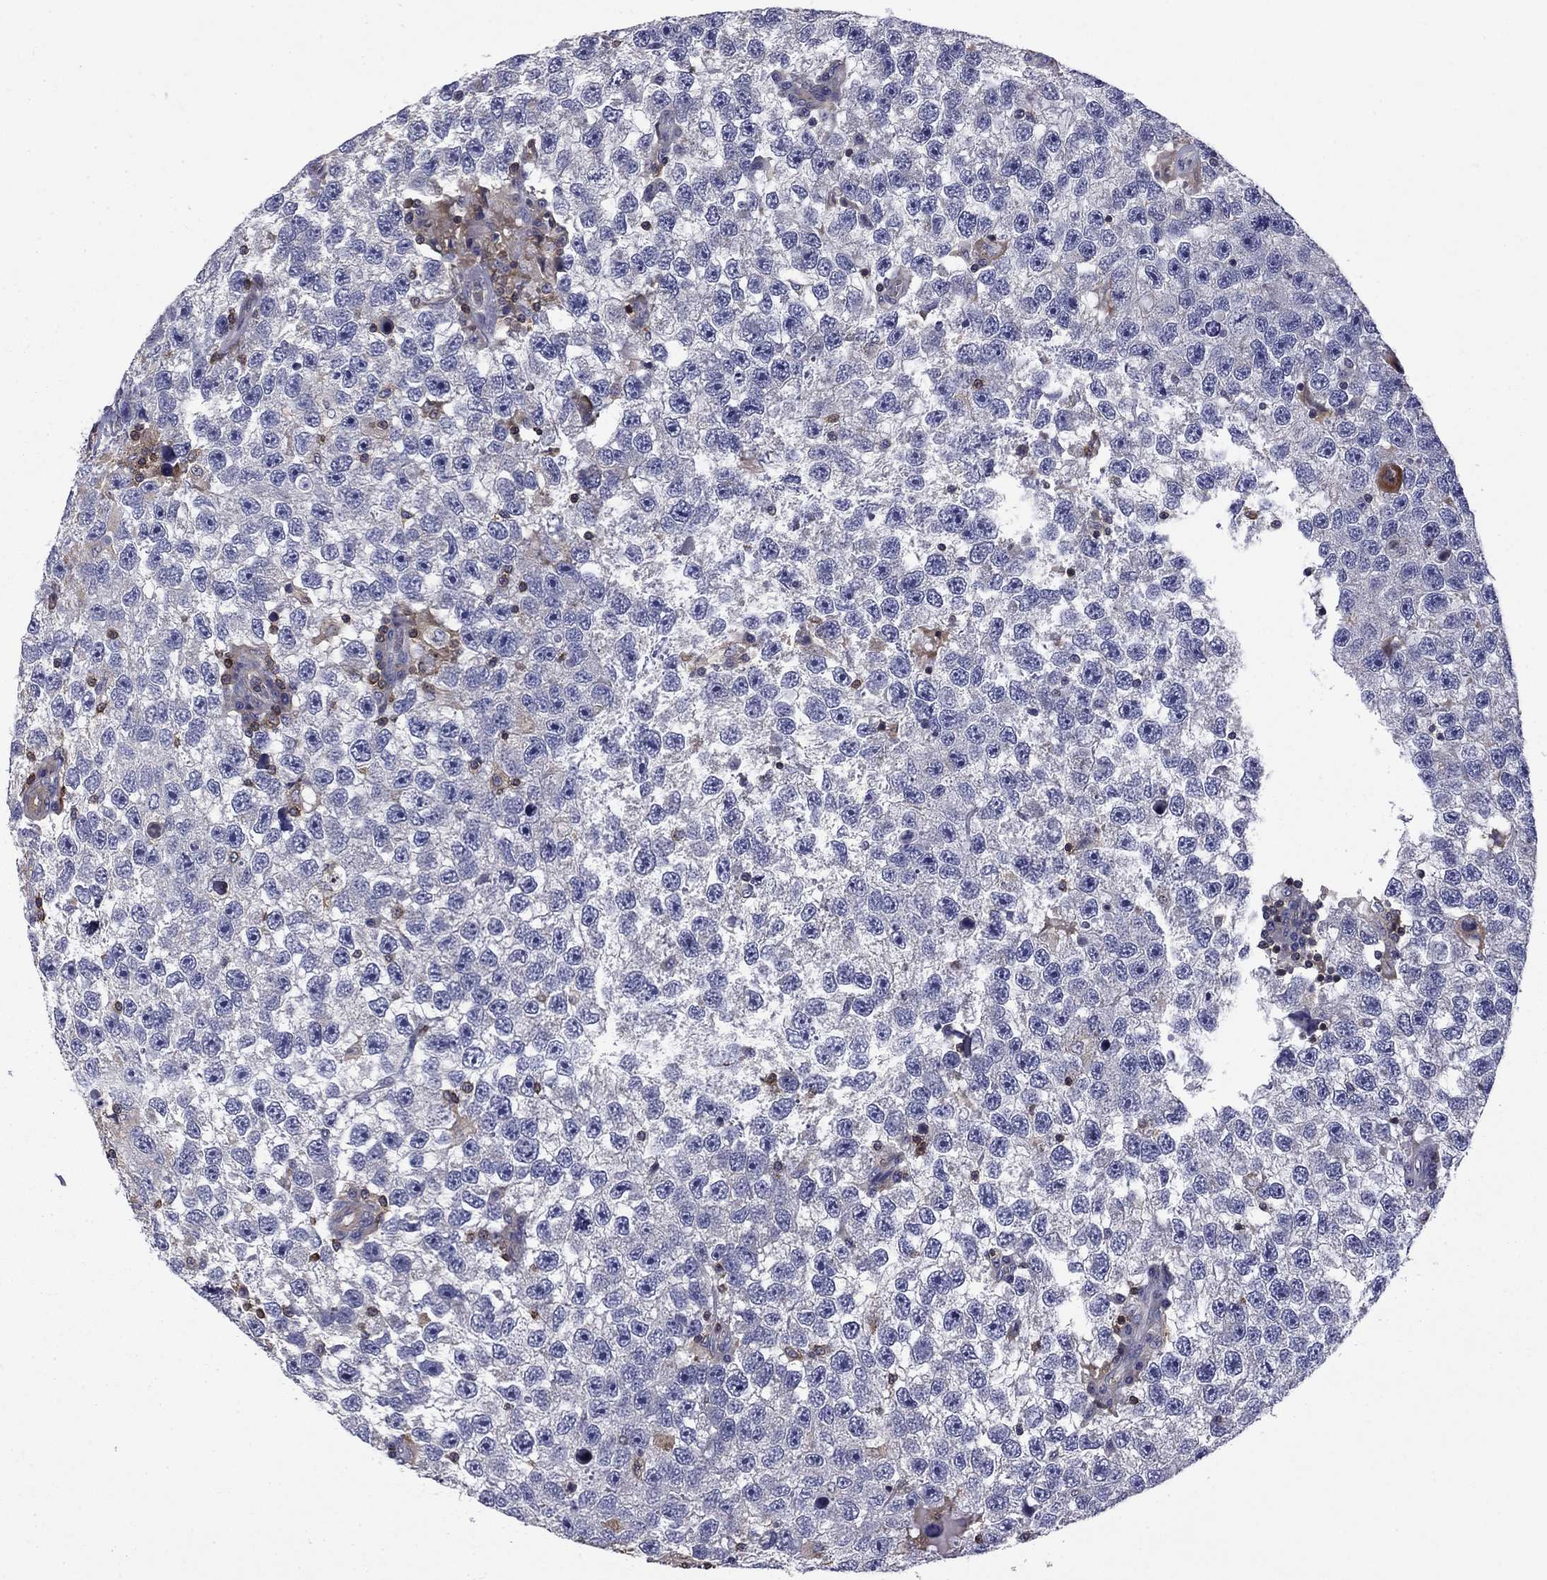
{"staining": {"intensity": "negative", "quantity": "none", "location": "none"}, "tissue": "testis cancer", "cell_type": "Tumor cells", "image_type": "cancer", "snomed": [{"axis": "morphology", "description": "Seminoma, NOS"}, {"axis": "topography", "description": "Testis"}], "caption": "Immunohistochemical staining of testis cancer (seminoma) exhibits no significant positivity in tumor cells. (DAB (3,3'-diaminobenzidine) IHC with hematoxylin counter stain).", "gene": "ARHGAP45", "patient": {"sex": "male", "age": 26}}